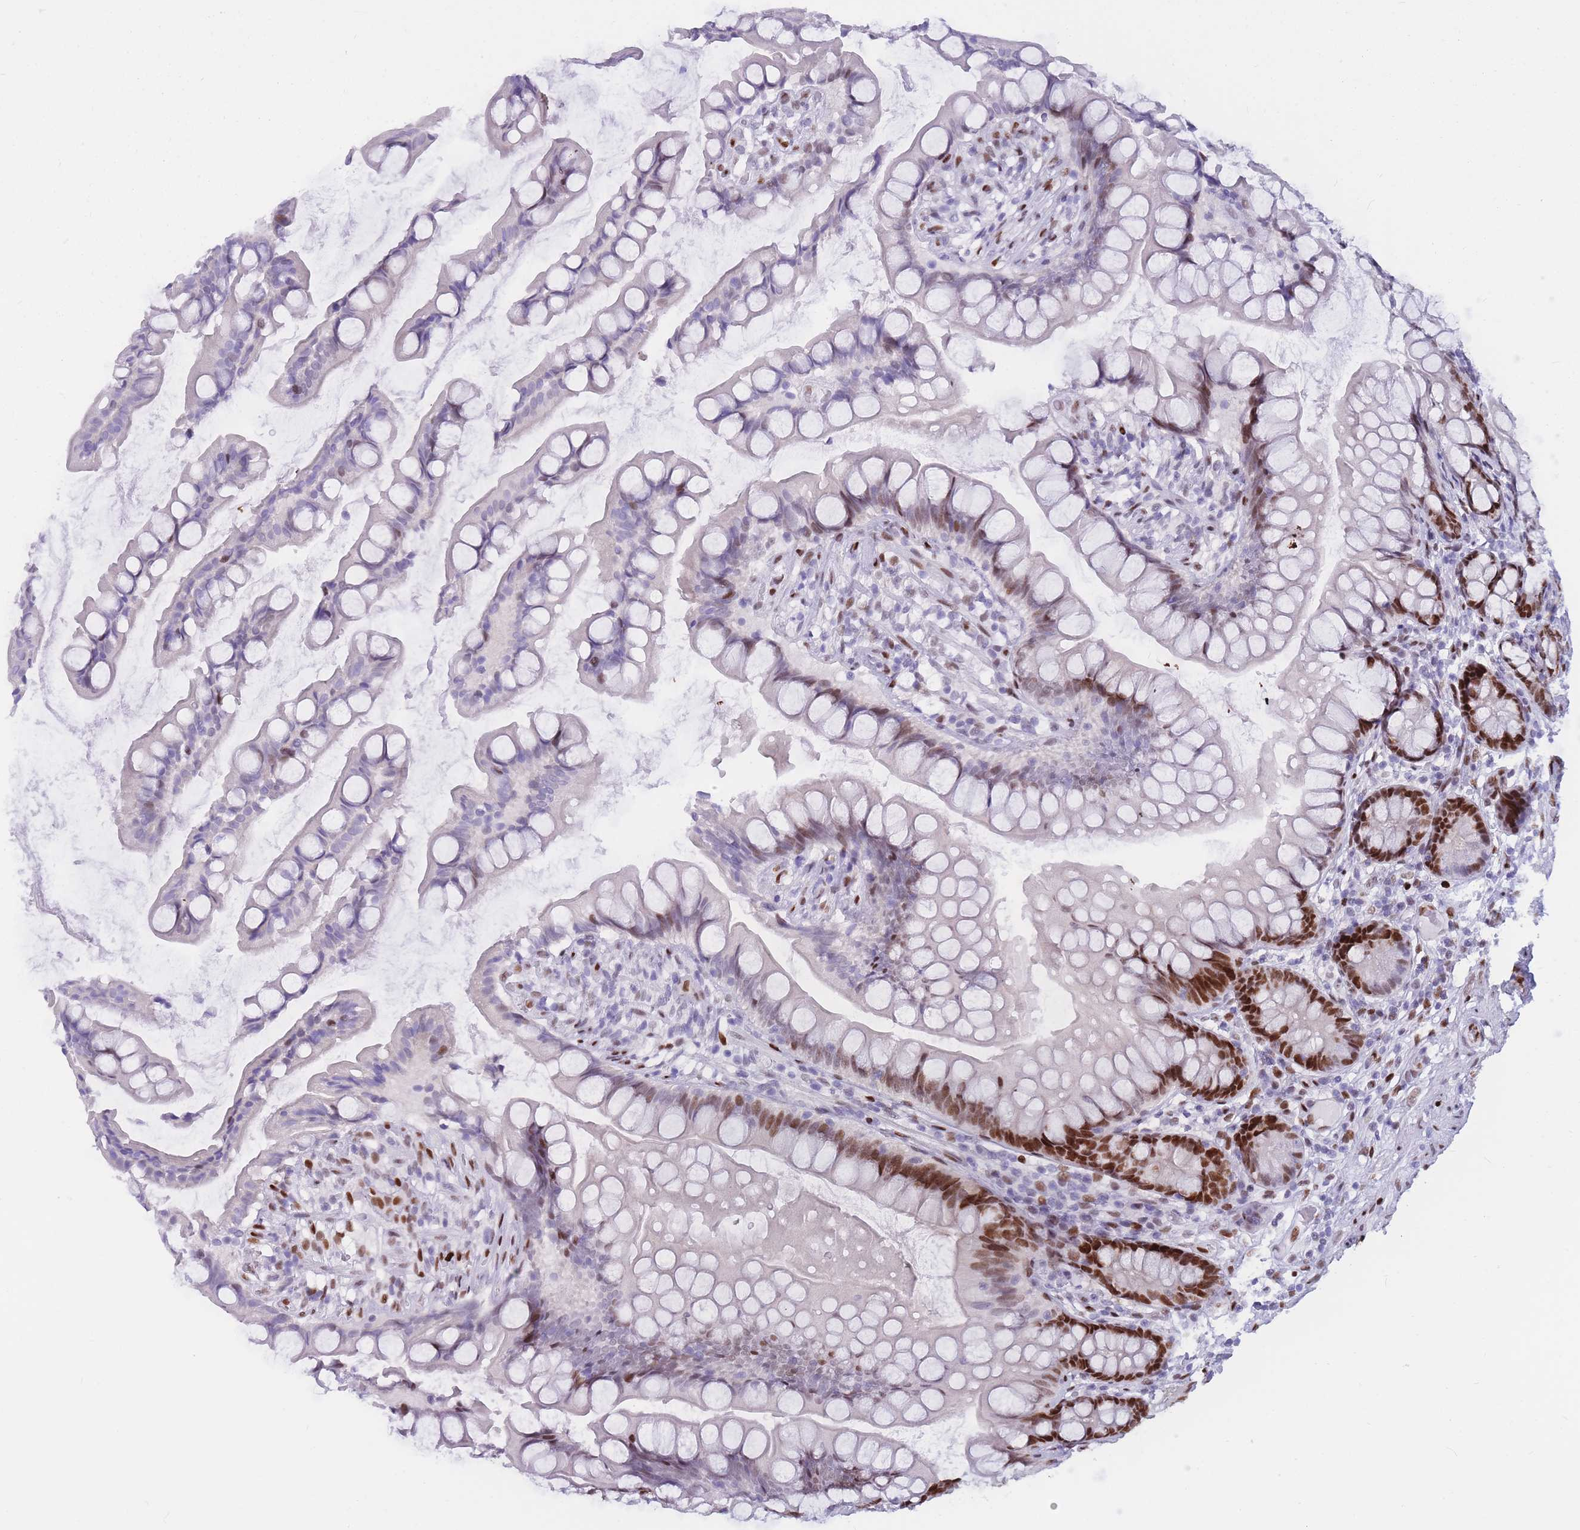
{"staining": {"intensity": "strong", "quantity": "25%-75%", "location": "nuclear"}, "tissue": "small intestine", "cell_type": "Glandular cells", "image_type": "normal", "snomed": [{"axis": "morphology", "description": "Normal tissue, NOS"}, {"axis": "topography", "description": "Small intestine"}], "caption": "Protein expression analysis of unremarkable small intestine shows strong nuclear expression in about 25%-75% of glandular cells. (DAB (3,3'-diaminobenzidine) IHC with brightfield microscopy, high magnification).", "gene": "NASP", "patient": {"sex": "male", "age": 70}}